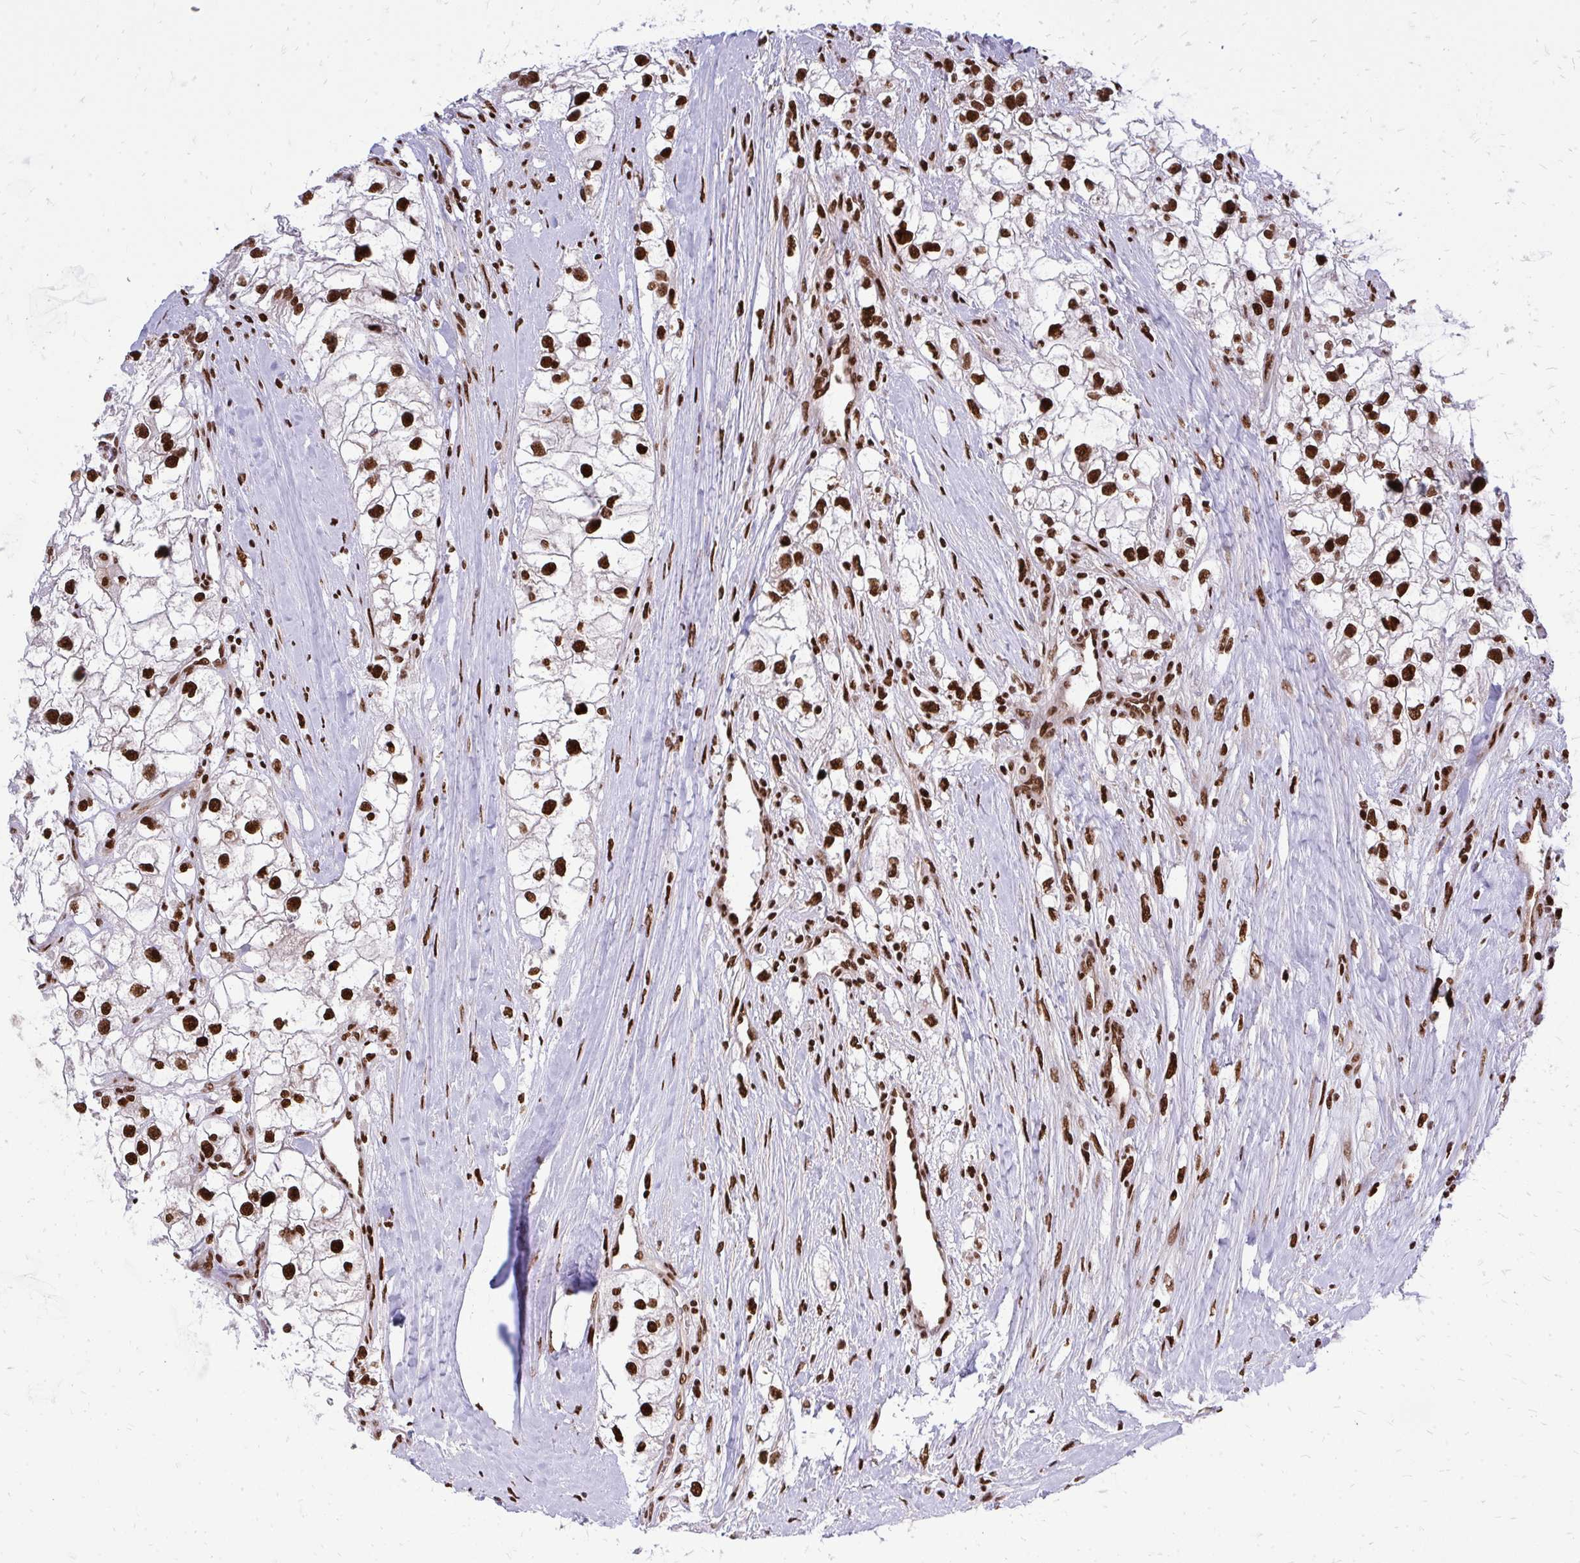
{"staining": {"intensity": "strong", "quantity": ">75%", "location": "nuclear"}, "tissue": "renal cancer", "cell_type": "Tumor cells", "image_type": "cancer", "snomed": [{"axis": "morphology", "description": "Adenocarcinoma, NOS"}, {"axis": "topography", "description": "Kidney"}], "caption": "A histopathology image of human renal cancer stained for a protein displays strong nuclear brown staining in tumor cells.", "gene": "TBL1Y", "patient": {"sex": "male", "age": 59}}